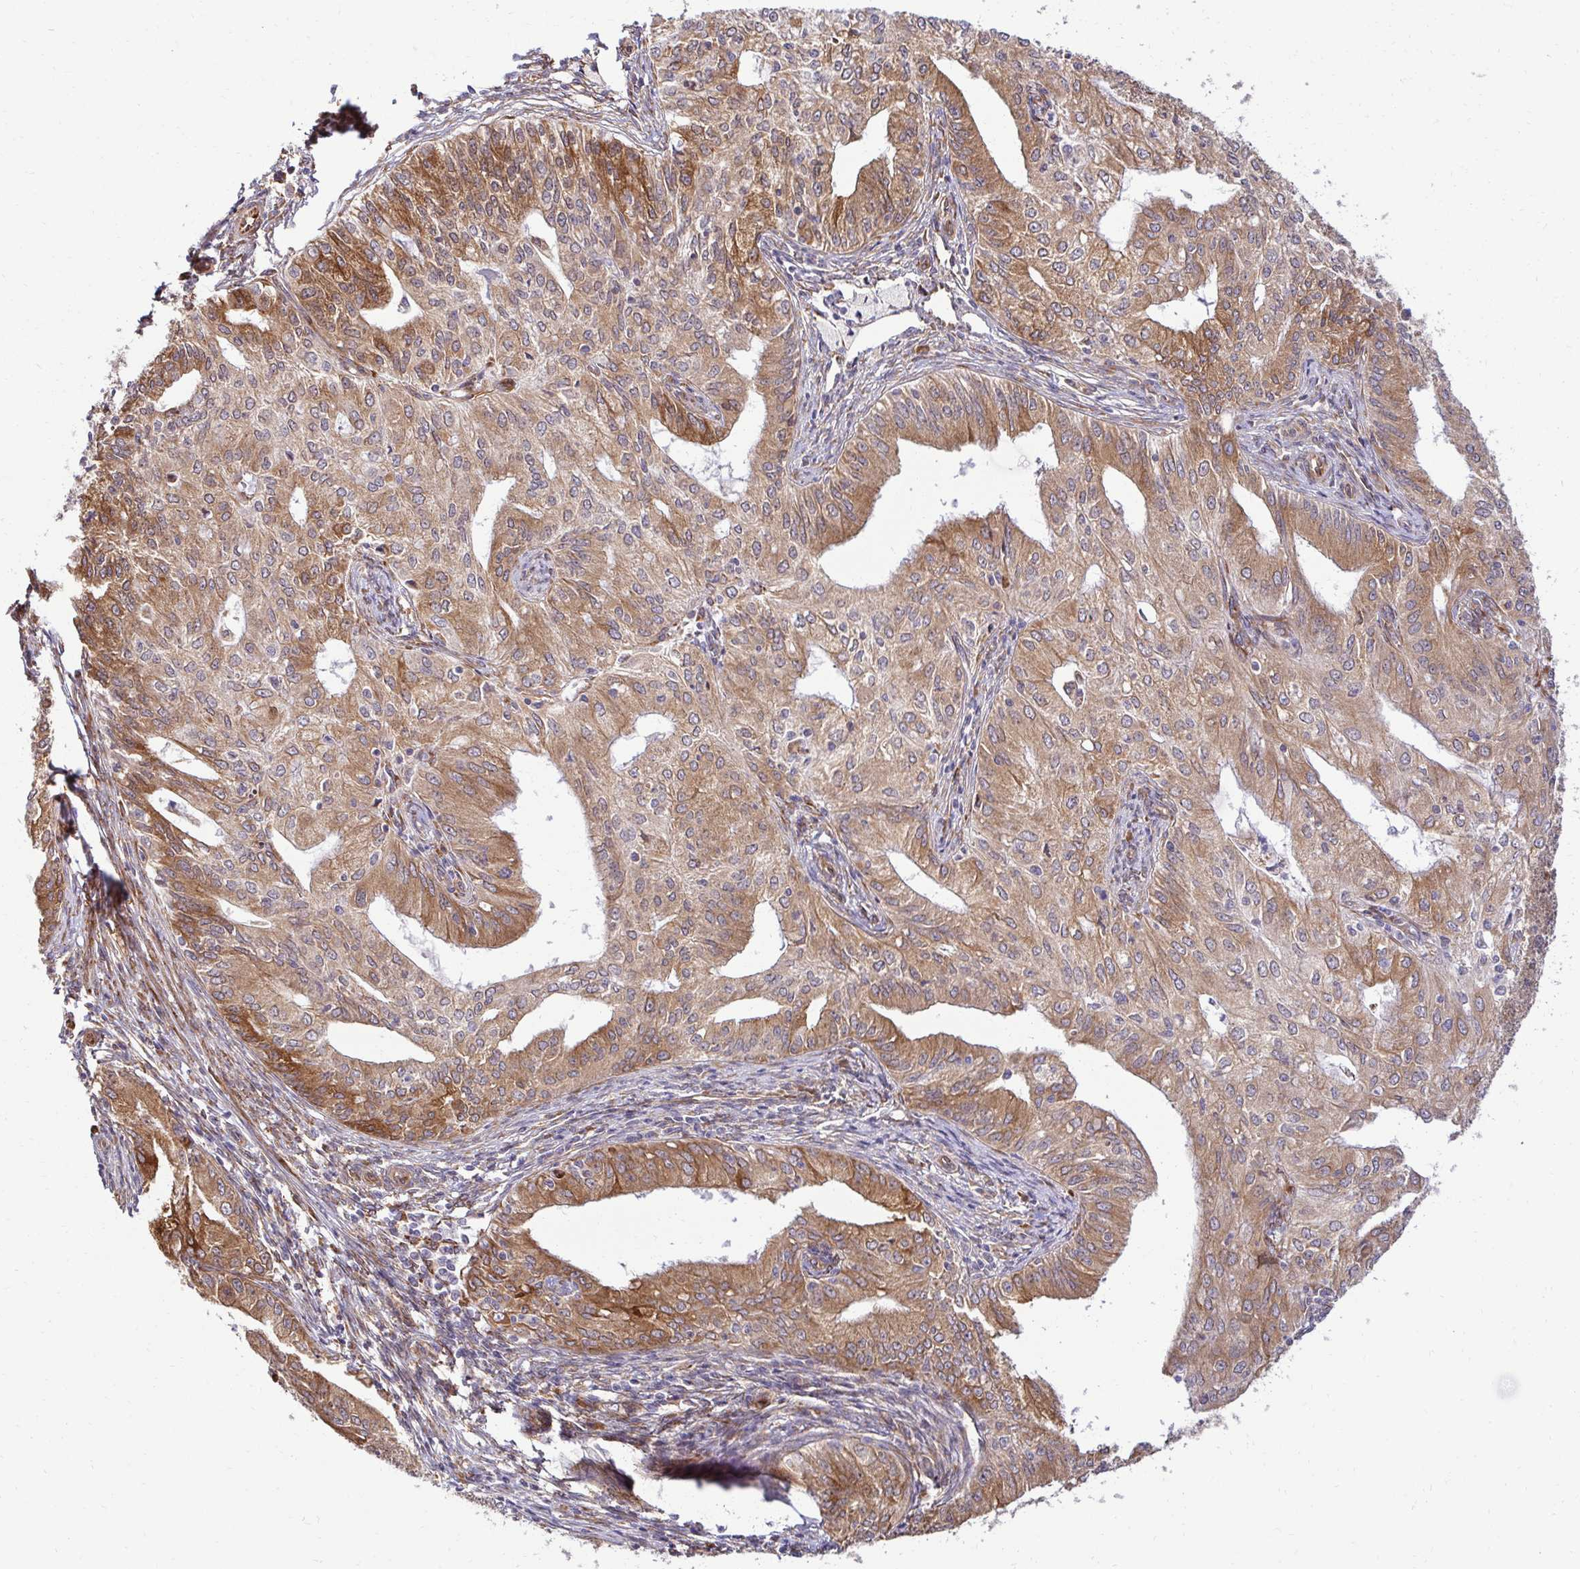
{"staining": {"intensity": "moderate", "quantity": ">75%", "location": "cytoplasmic/membranous"}, "tissue": "endometrial cancer", "cell_type": "Tumor cells", "image_type": "cancer", "snomed": [{"axis": "morphology", "description": "Adenocarcinoma, NOS"}, {"axis": "topography", "description": "Endometrium"}], "caption": "Tumor cells show moderate cytoplasmic/membranous expression in approximately >75% of cells in adenocarcinoma (endometrial).", "gene": "HPS1", "patient": {"sex": "female", "age": 50}}